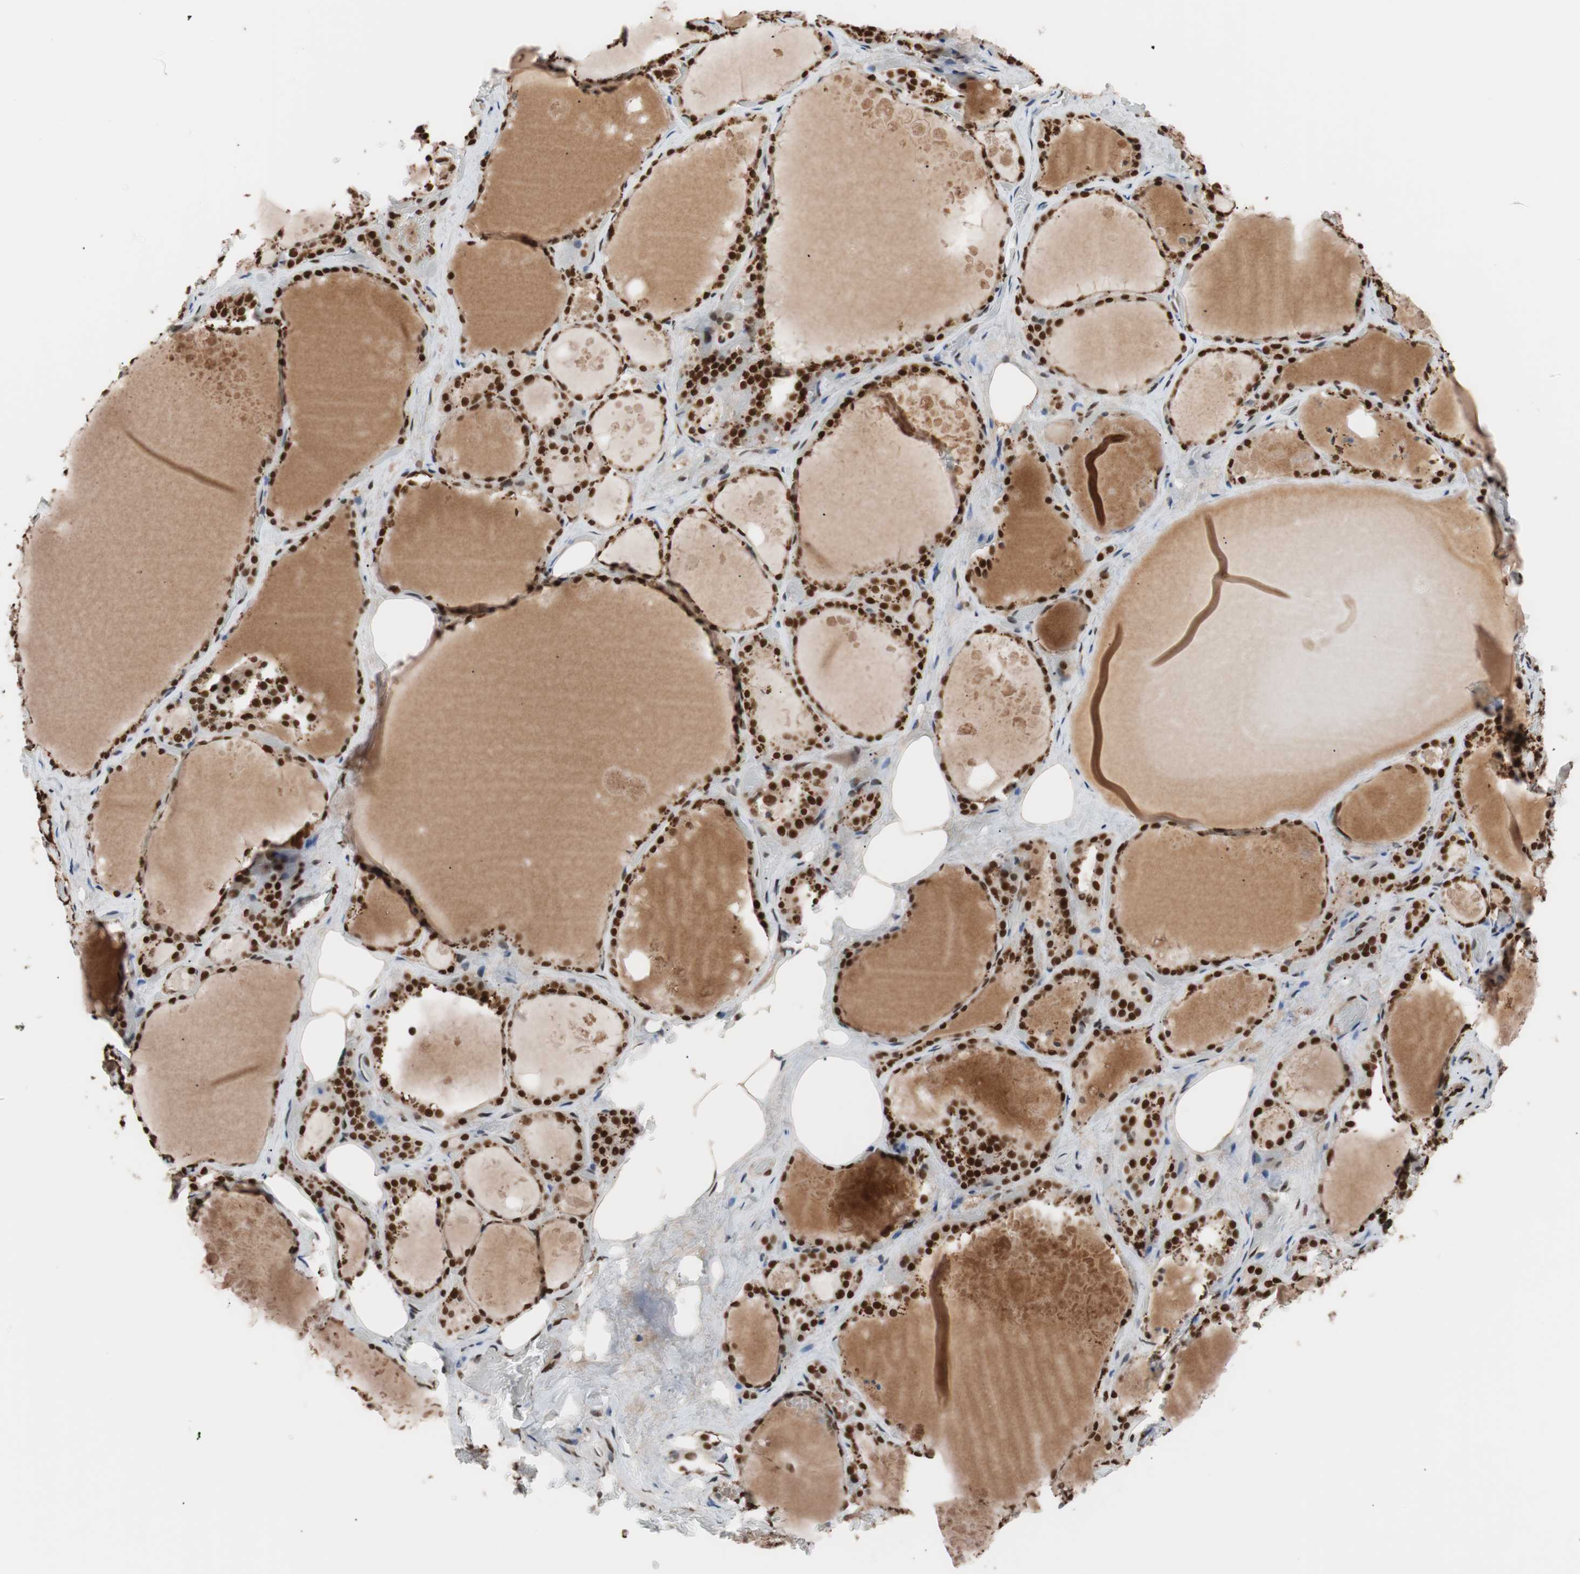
{"staining": {"intensity": "strong", "quantity": ">75%", "location": "nuclear"}, "tissue": "thyroid gland", "cell_type": "Glandular cells", "image_type": "normal", "snomed": [{"axis": "morphology", "description": "Normal tissue, NOS"}, {"axis": "topography", "description": "Thyroid gland"}], "caption": "The micrograph reveals a brown stain indicating the presence of a protein in the nuclear of glandular cells in thyroid gland. Using DAB (3,3'-diaminobenzidine) (brown) and hematoxylin (blue) stains, captured at high magnification using brightfield microscopy.", "gene": "CHAMP1", "patient": {"sex": "male", "age": 61}}